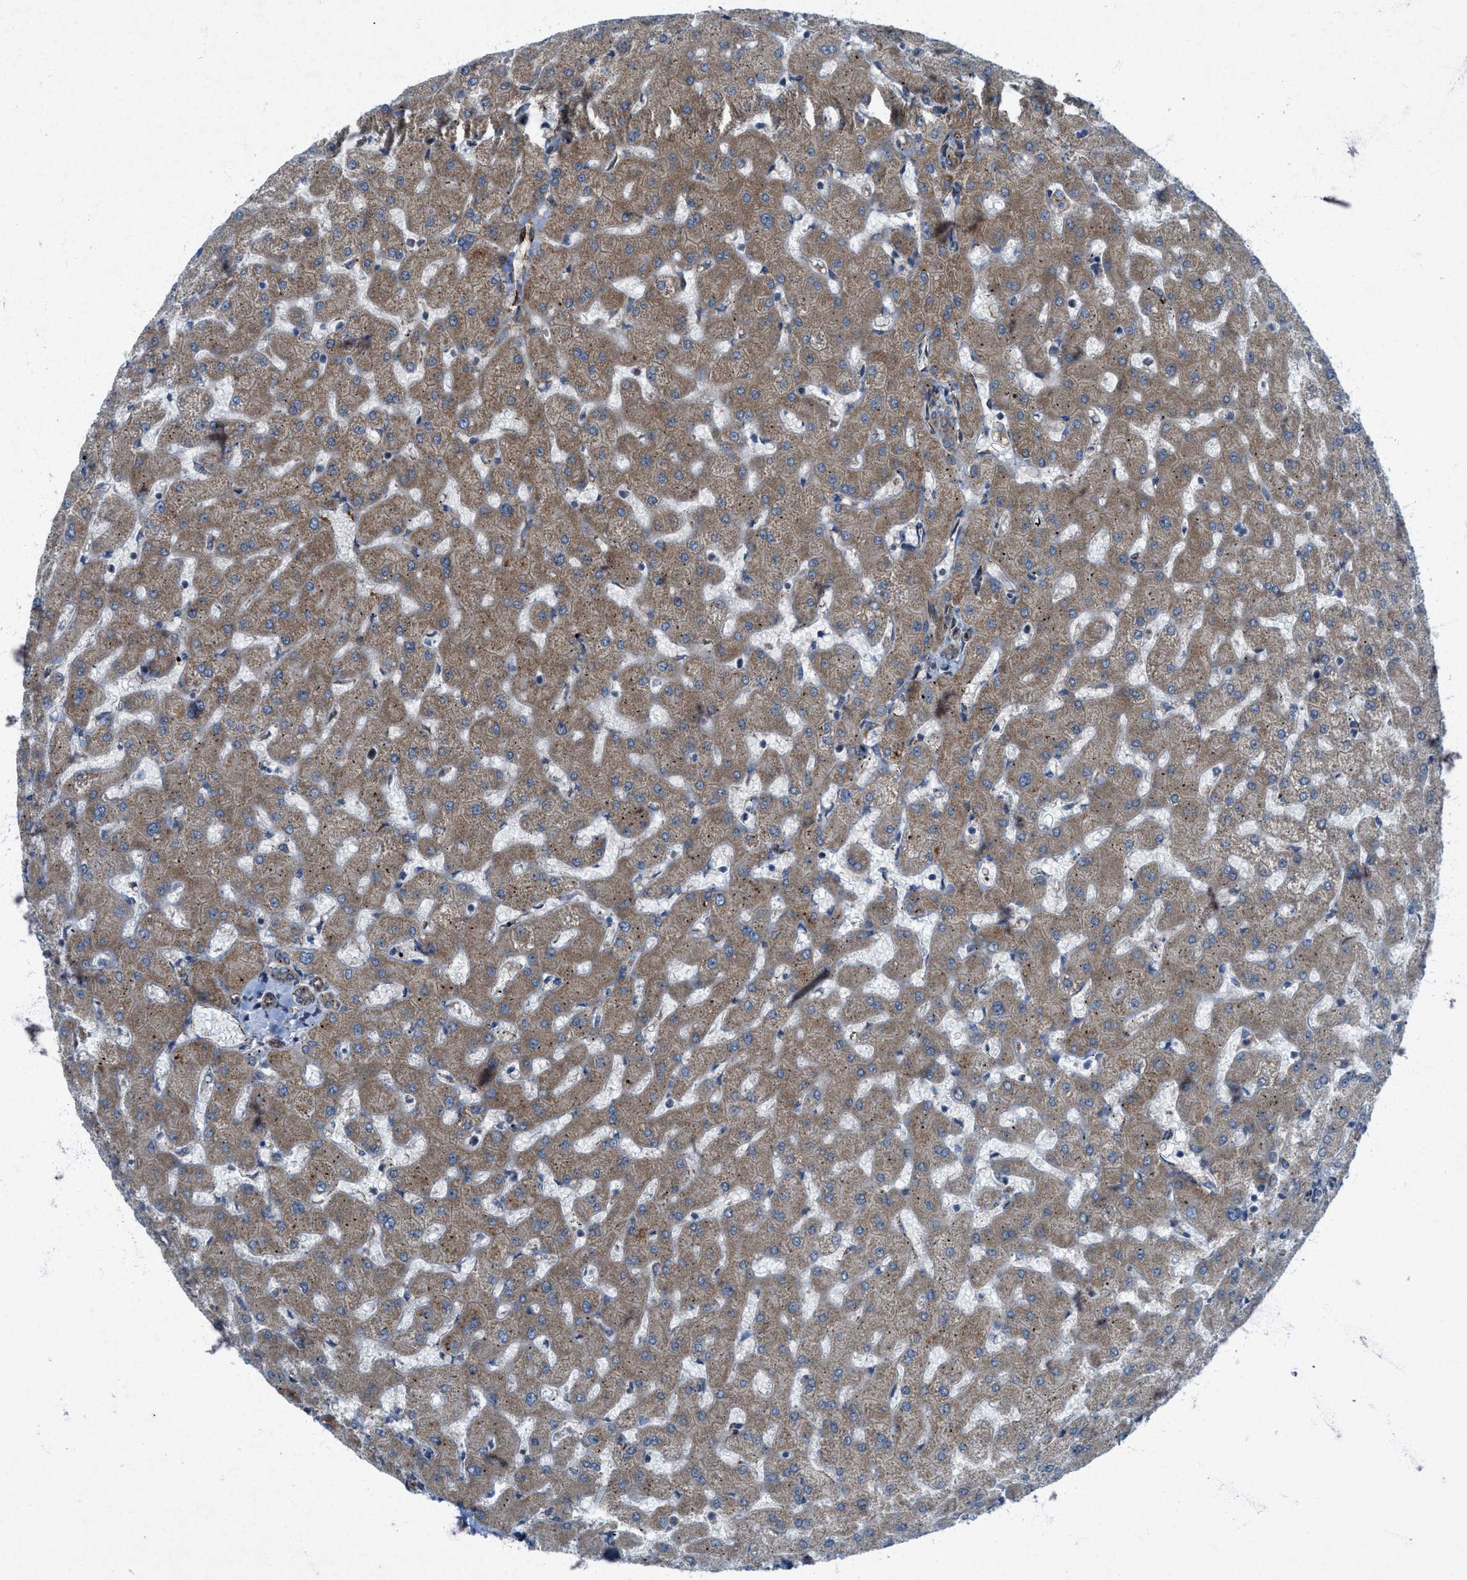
{"staining": {"intensity": "moderate", "quantity": ">75%", "location": "cytoplasmic/membranous"}, "tissue": "liver", "cell_type": "Cholangiocytes", "image_type": "normal", "snomed": [{"axis": "morphology", "description": "Normal tissue, NOS"}, {"axis": "topography", "description": "Liver"}], "caption": "Cholangiocytes show medium levels of moderate cytoplasmic/membranous expression in about >75% of cells in benign human liver. (DAB (3,3'-diaminobenzidine) IHC with brightfield microscopy, high magnification).", "gene": "URGCP", "patient": {"sex": "female", "age": 63}}